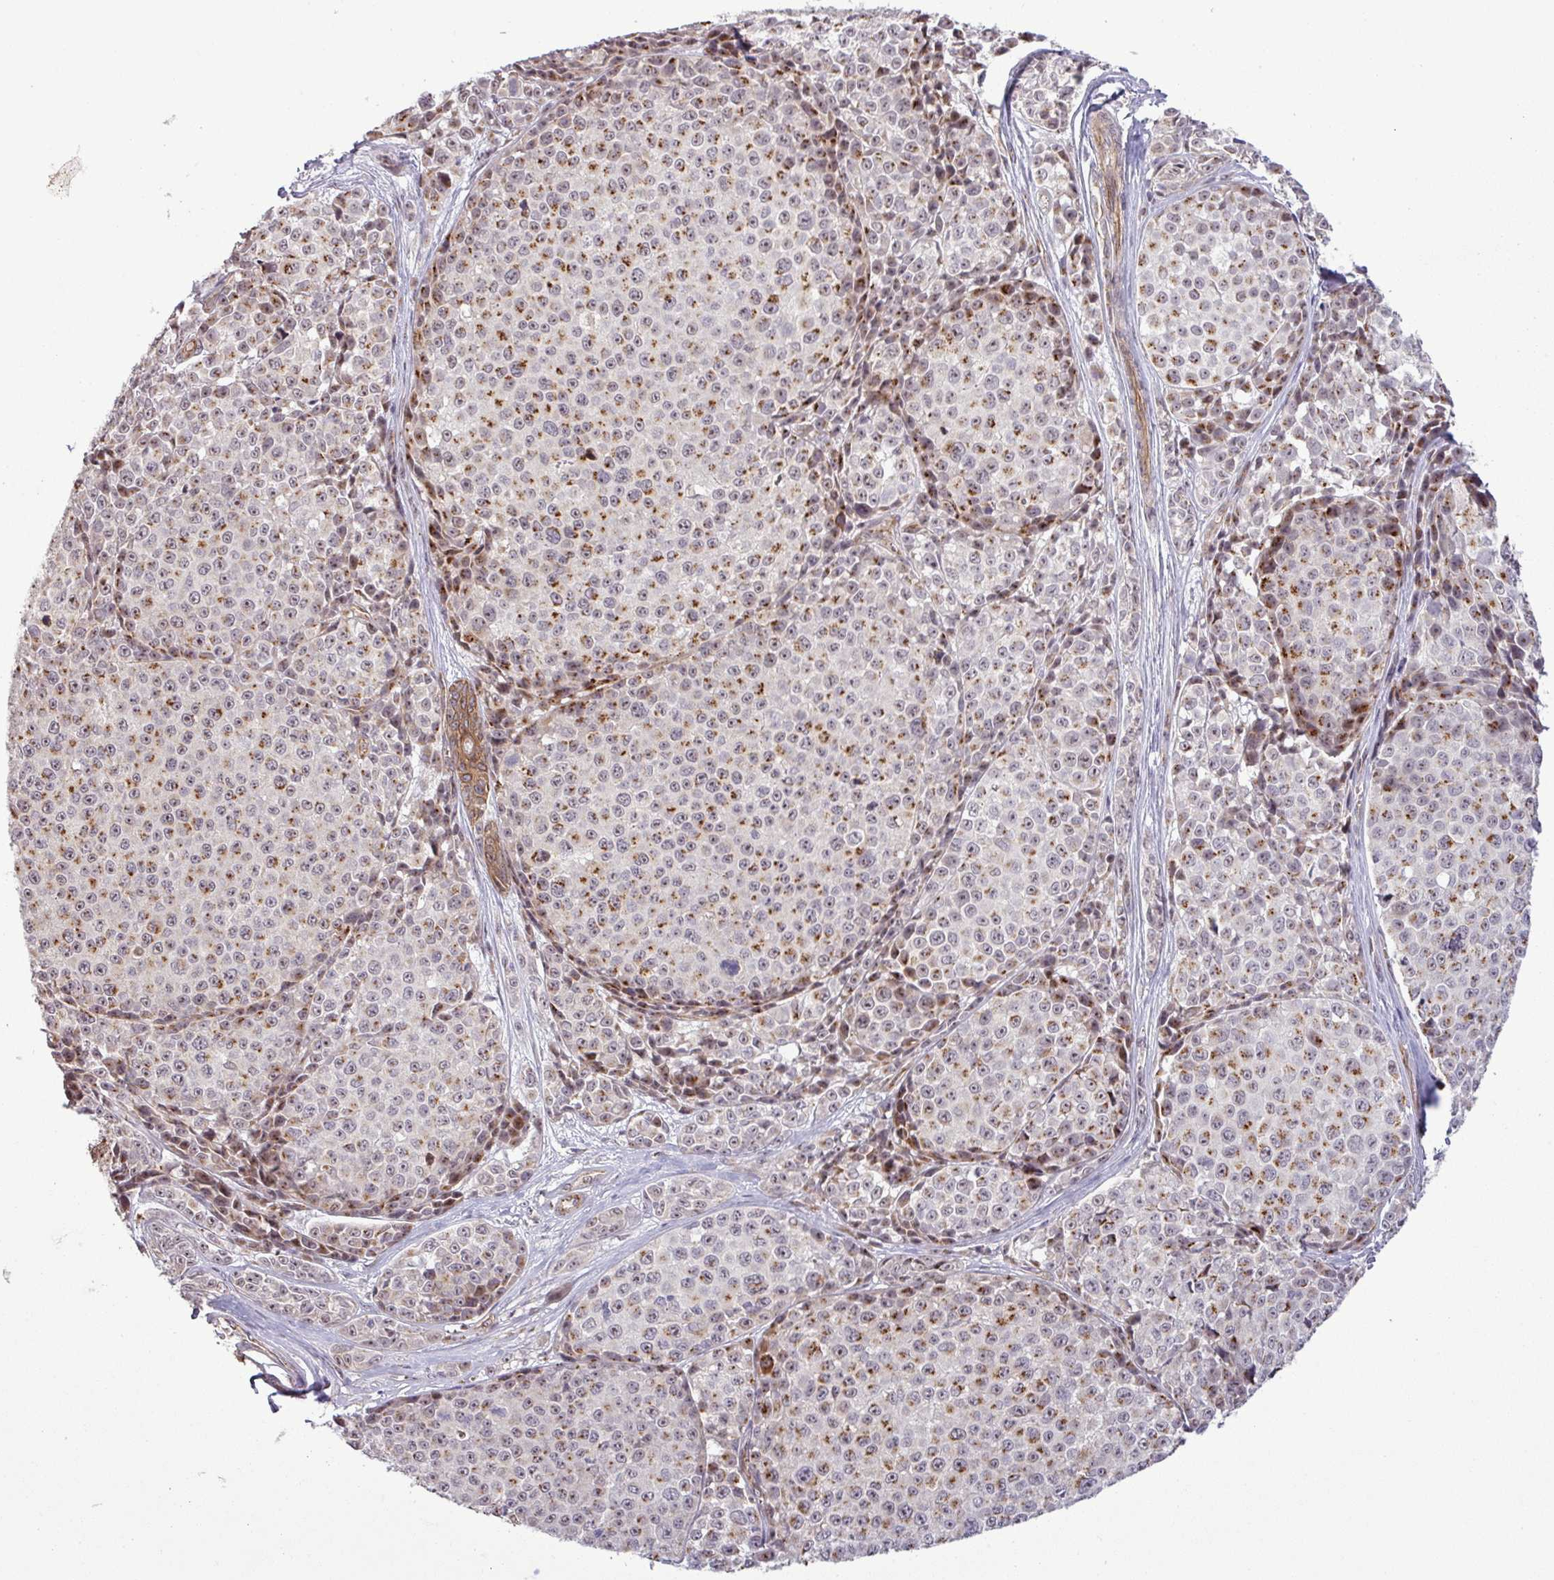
{"staining": {"intensity": "moderate", "quantity": "25%-75%", "location": "cytoplasmic/membranous"}, "tissue": "melanoma", "cell_type": "Tumor cells", "image_type": "cancer", "snomed": [{"axis": "morphology", "description": "Malignant melanoma, NOS"}, {"axis": "topography", "description": "Skin"}], "caption": "Melanoma was stained to show a protein in brown. There is medium levels of moderate cytoplasmic/membranous expression in about 25%-75% of tumor cells. (DAB (3,3'-diaminobenzidine) = brown stain, brightfield microscopy at high magnification).", "gene": "PCDH1", "patient": {"sex": "female", "age": 35}}